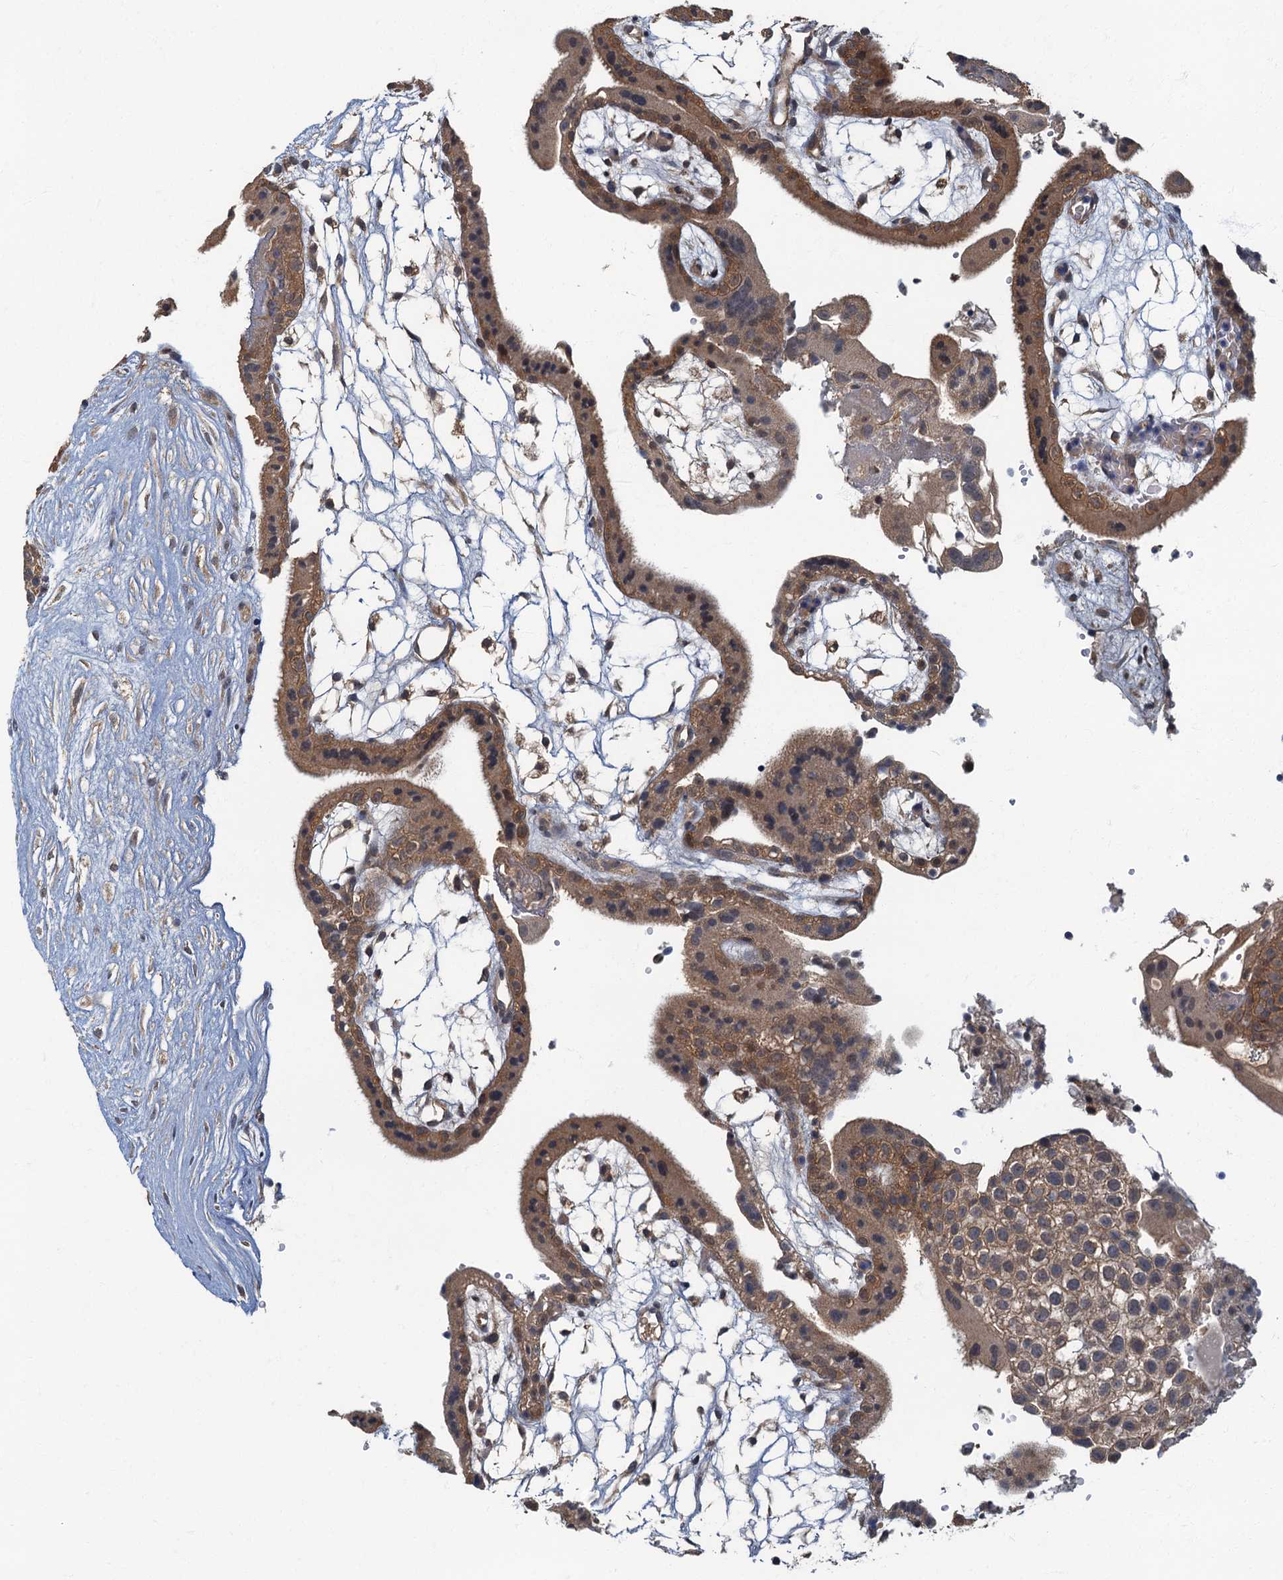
{"staining": {"intensity": "moderate", "quantity": ">75%", "location": "cytoplasmic/membranous"}, "tissue": "placenta", "cell_type": "Trophoblastic cells", "image_type": "normal", "snomed": [{"axis": "morphology", "description": "Normal tissue, NOS"}, {"axis": "topography", "description": "Placenta"}], "caption": "Immunohistochemical staining of normal human placenta shows >75% levels of moderate cytoplasmic/membranous protein expression in approximately >75% of trophoblastic cells.", "gene": "WDCP", "patient": {"sex": "female", "age": 18}}